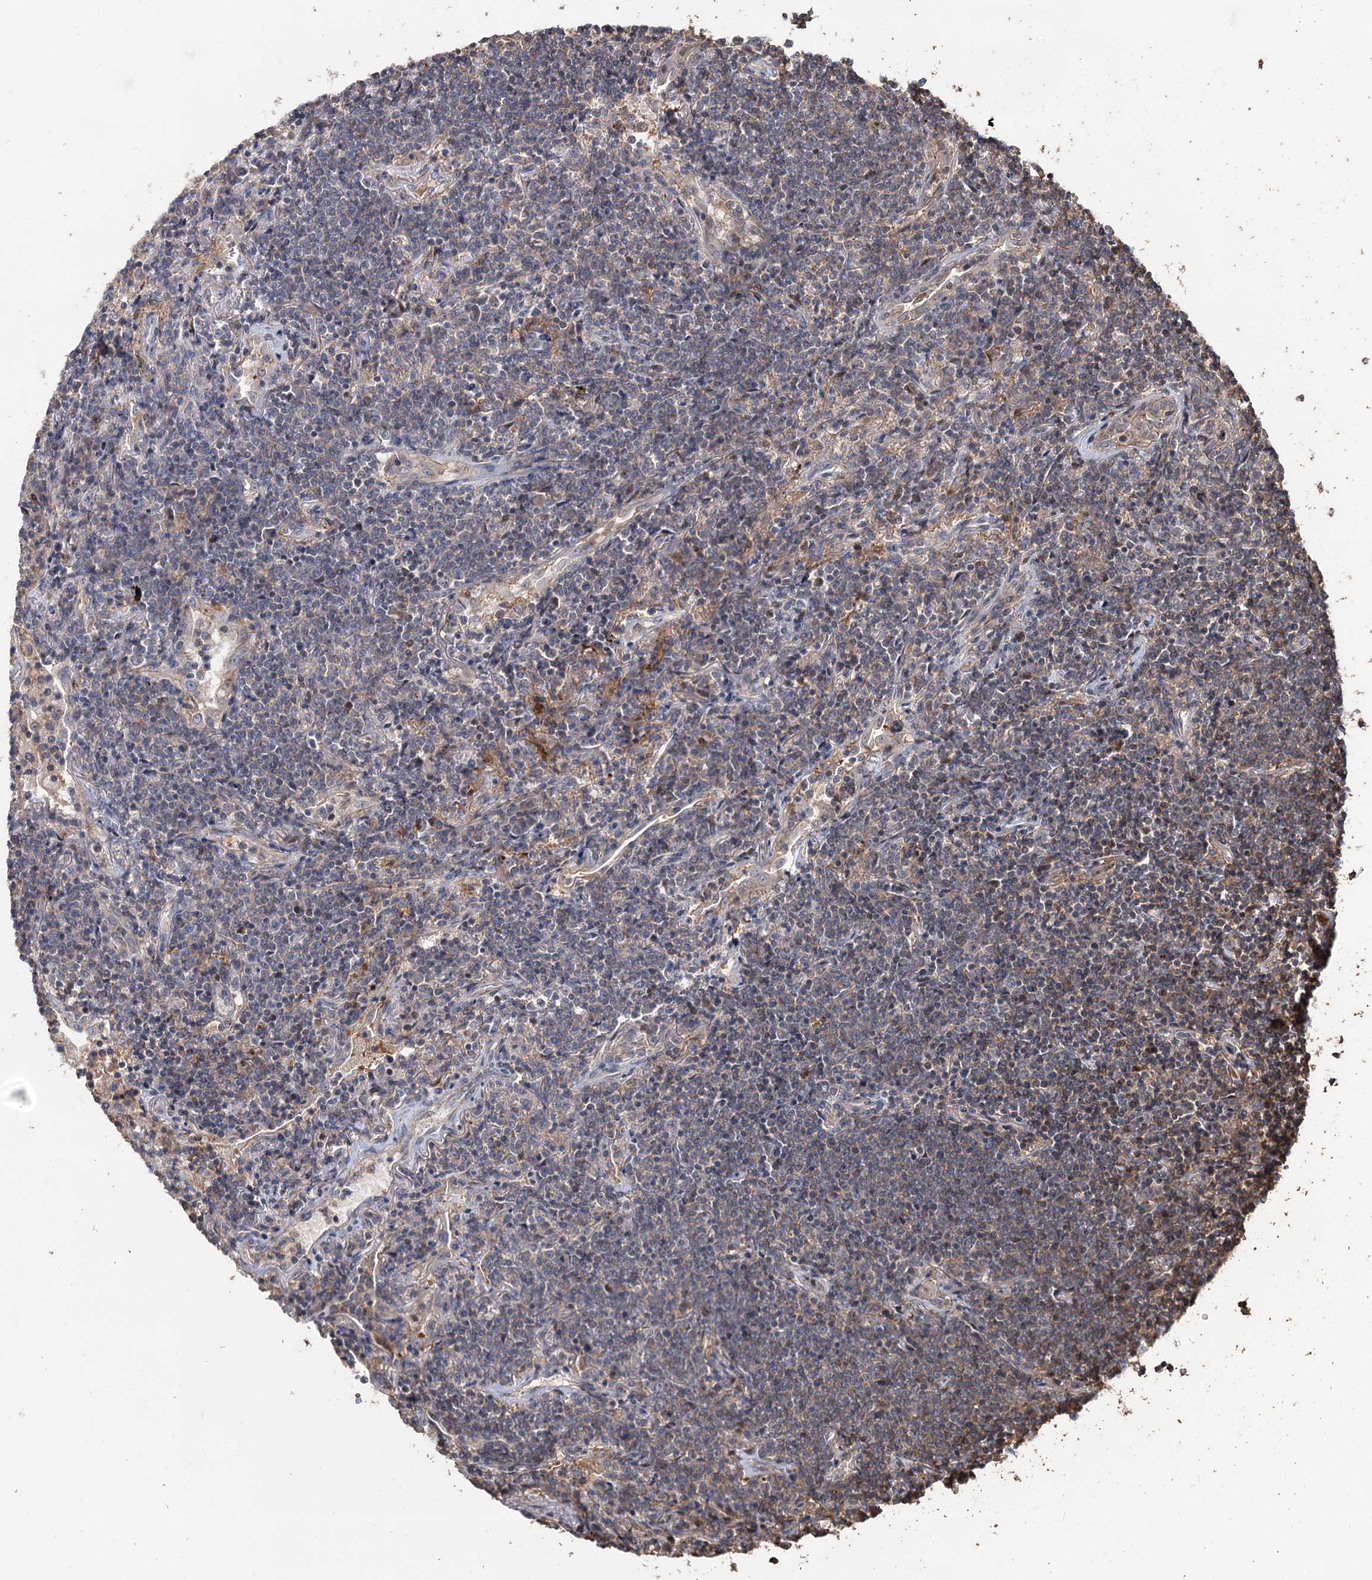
{"staining": {"intensity": "weak", "quantity": "<25%", "location": "cytoplasmic/membranous"}, "tissue": "lymphoma", "cell_type": "Tumor cells", "image_type": "cancer", "snomed": [{"axis": "morphology", "description": "Malignant lymphoma, non-Hodgkin's type, Low grade"}, {"axis": "topography", "description": "Lung"}], "caption": "The histopathology image reveals no staining of tumor cells in malignant lymphoma, non-Hodgkin's type (low-grade). (DAB (3,3'-diaminobenzidine) IHC visualized using brightfield microscopy, high magnification).", "gene": "GRIP1", "patient": {"sex": "female", "age": 71}}